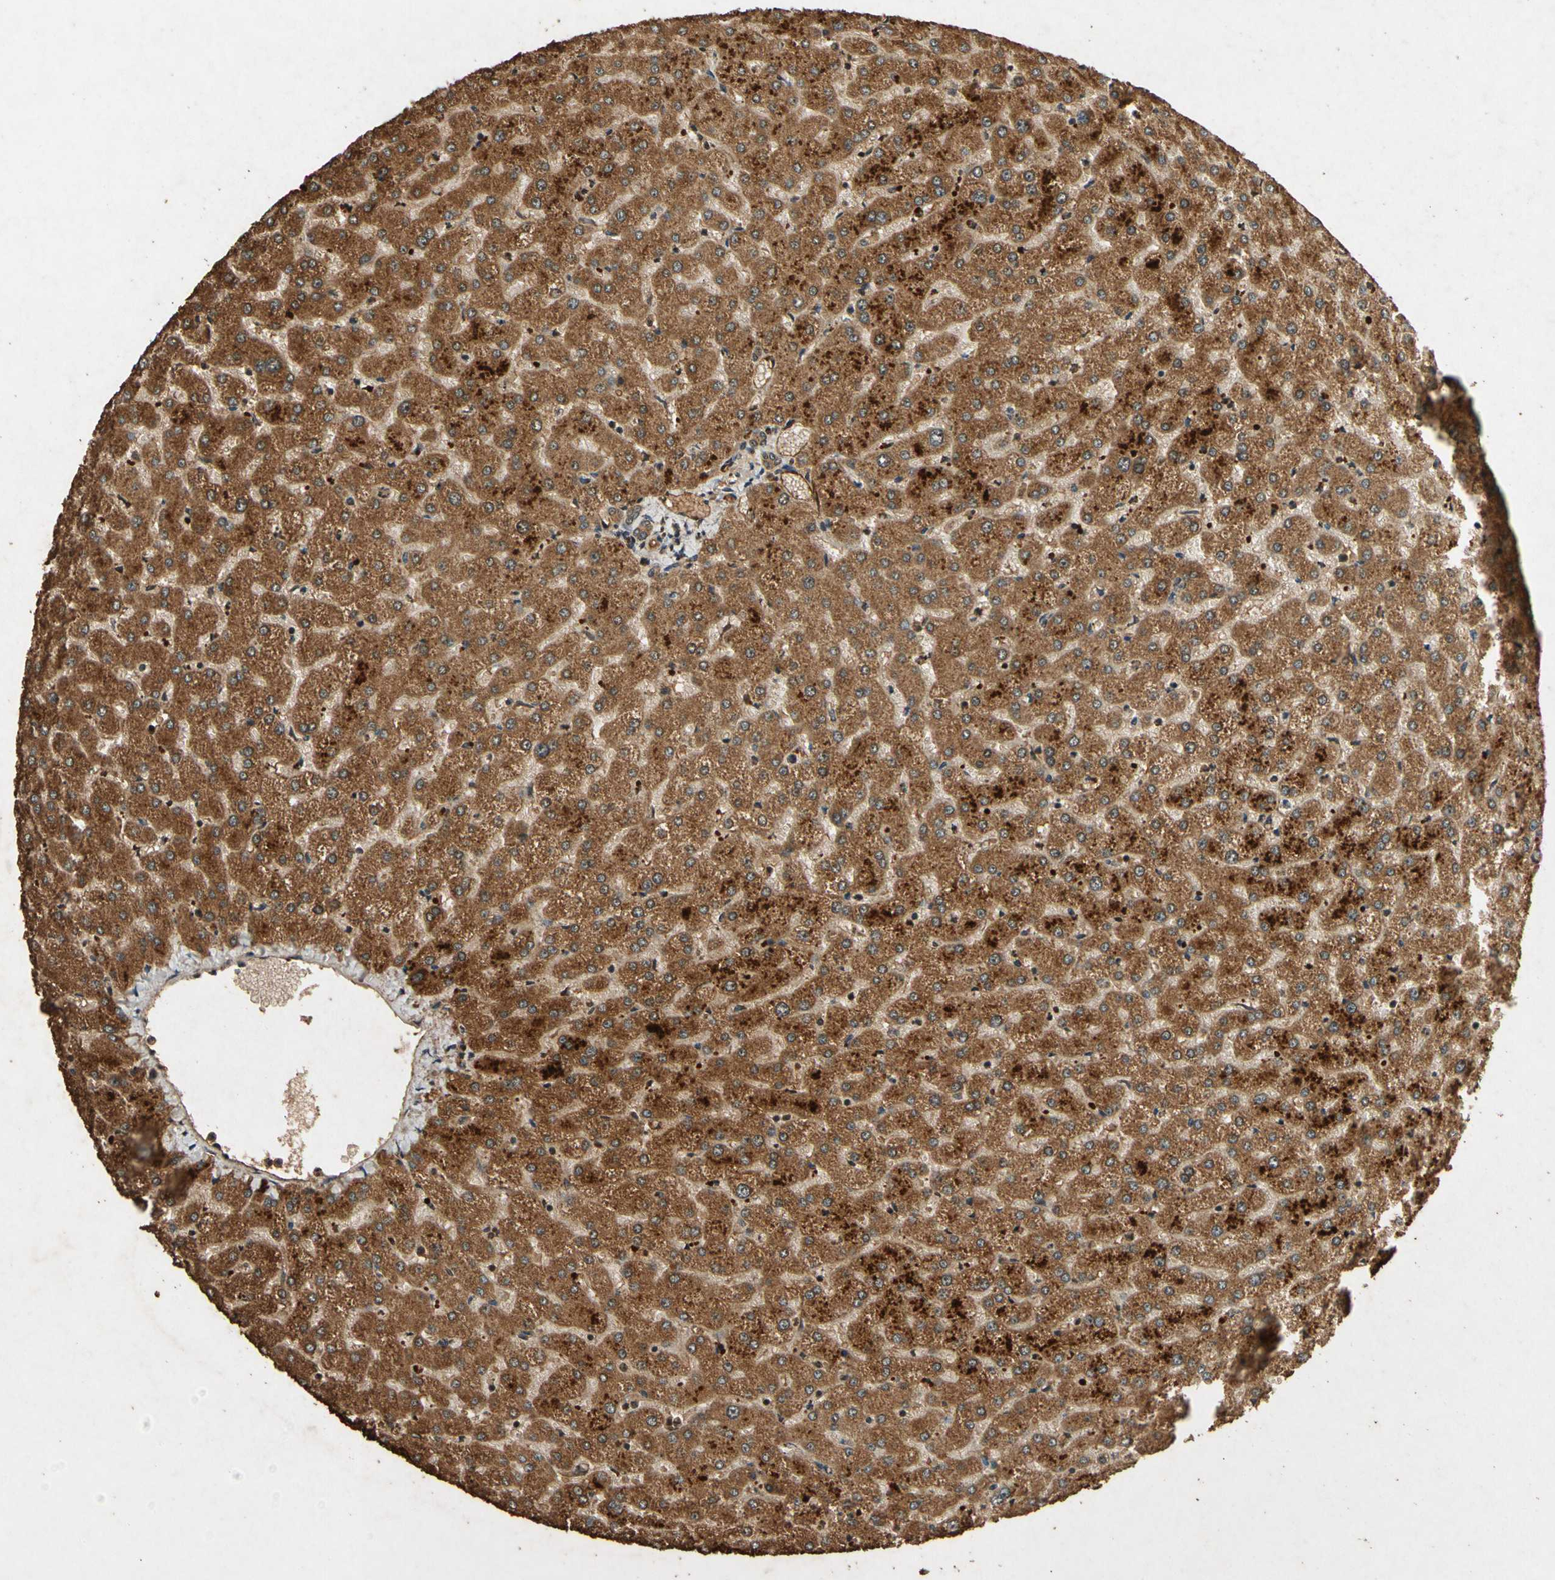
{"staining": {"intensity": "moderate", "quantity": ">75%", "location": "cytoplasmic/membranous"}, "tissue": "liver", "cell_type": "Cholangiocytes", "image_type": "normal", "snomed": [{"axis": "morphology", "description": "Normal tissue, NOS"}, {"axis": "topography", "description": "Liver"}], "caption": "Protein expression by immunohistochemistry displays moderate cytoplasmic/membranous expression in about >75% of cholangiocytes in benign liver. (DAB (3,3'-diaminobenzidine) IHC with brightfield microscopy, high magnification).", "gene": "TXN2", "patient": {"sex": "female", "age": 32}}